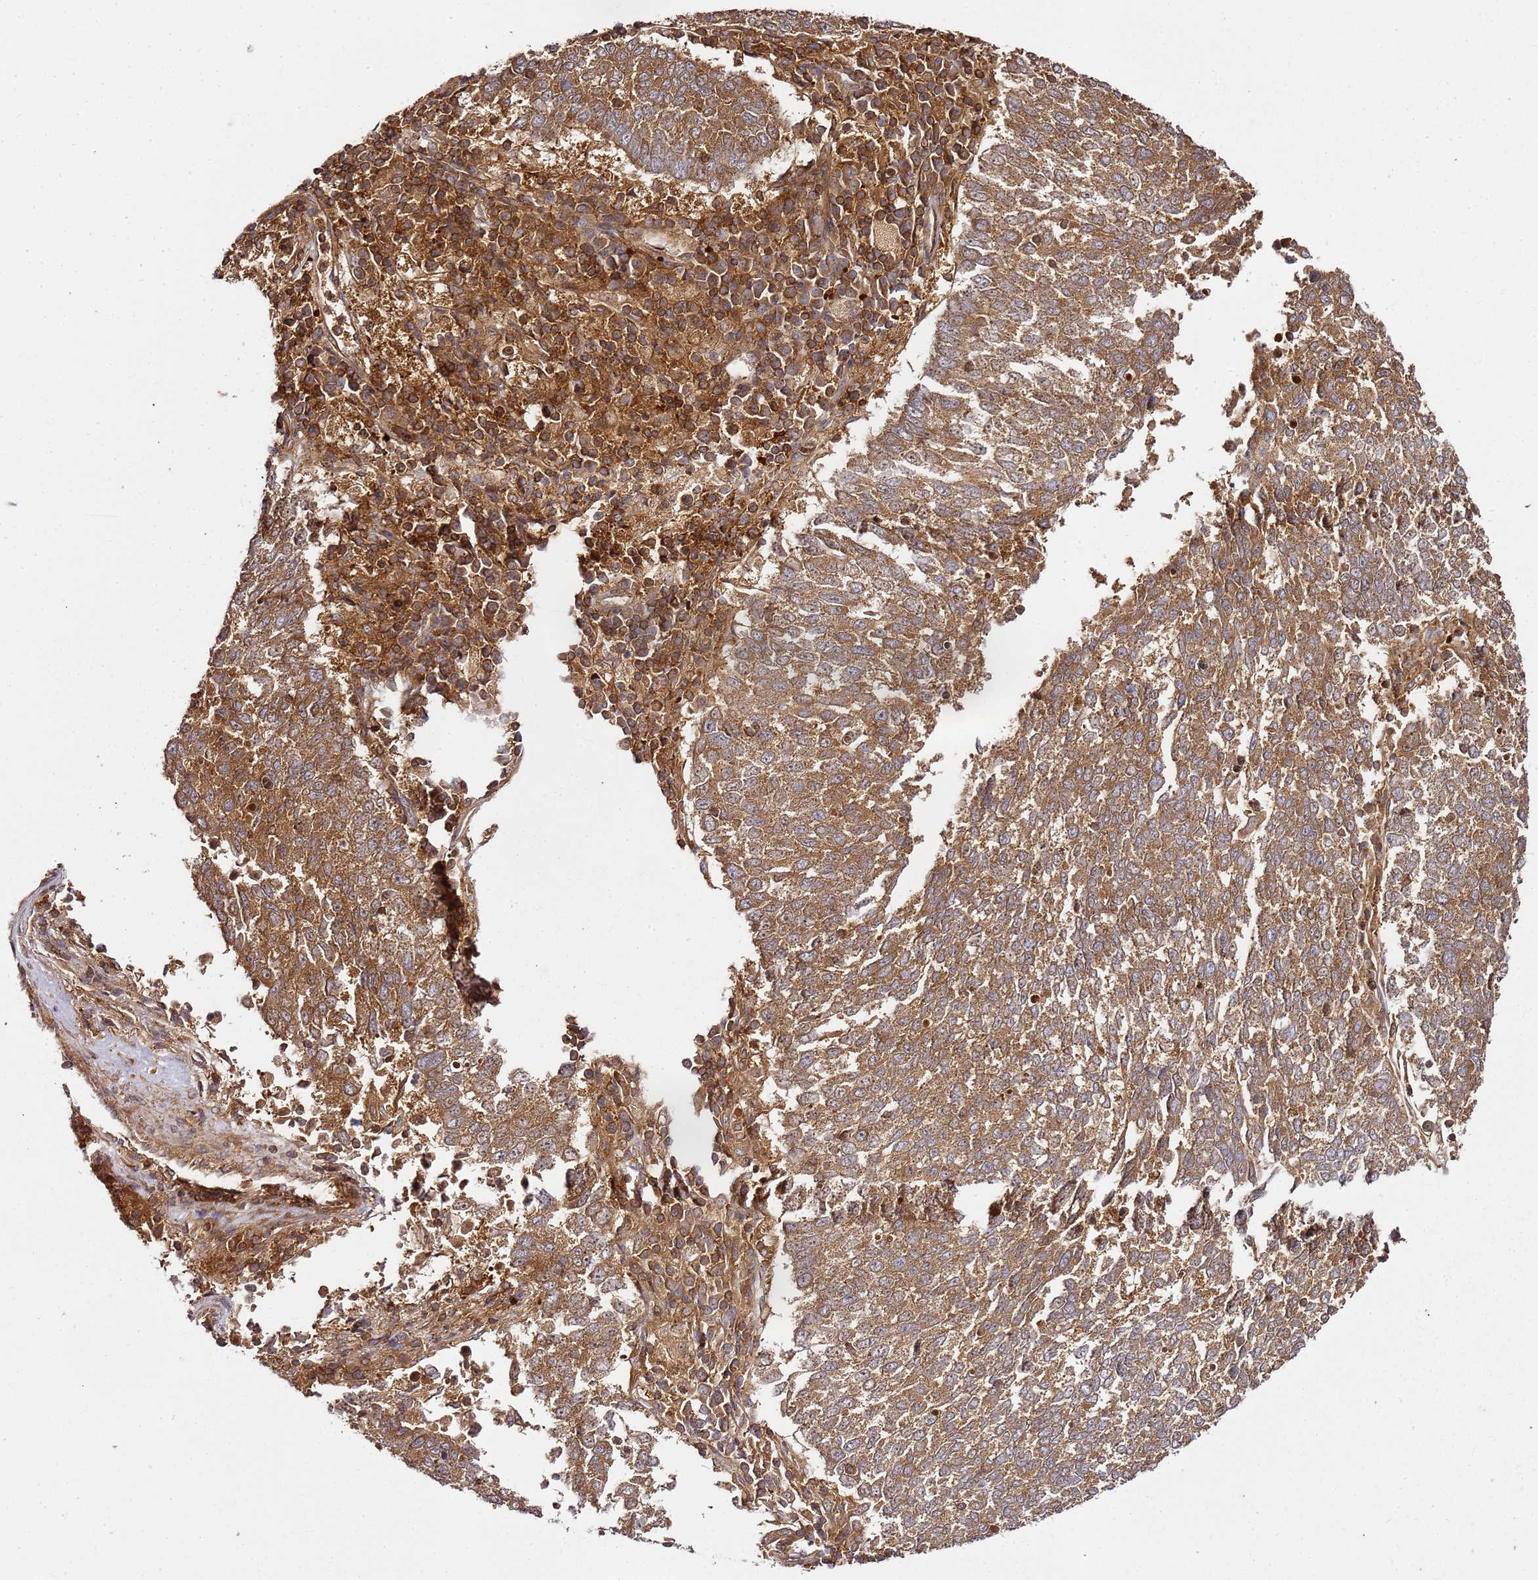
{"staining": {"intensity": "moderate", "quantity": ">75%", "location": "cytoplasmic/membranous"}, "tissue": "lung cancer", "cell_type": "Tumor cells", "image_type": "cancer", "snomed": [{"axis": "morphology", "description": "Squamous cell carcinoma, NOS"}, {"axis": "topography", "description": "Lung"}], "caption": "Immunohistochemical staining of lung squamous cell carcinoma displays moderate cytoplasmic/membranous protein staining in about >75% of tumor cells.", "gene": "PRMT7", "patient": {"sex": "male", "age": 73}}